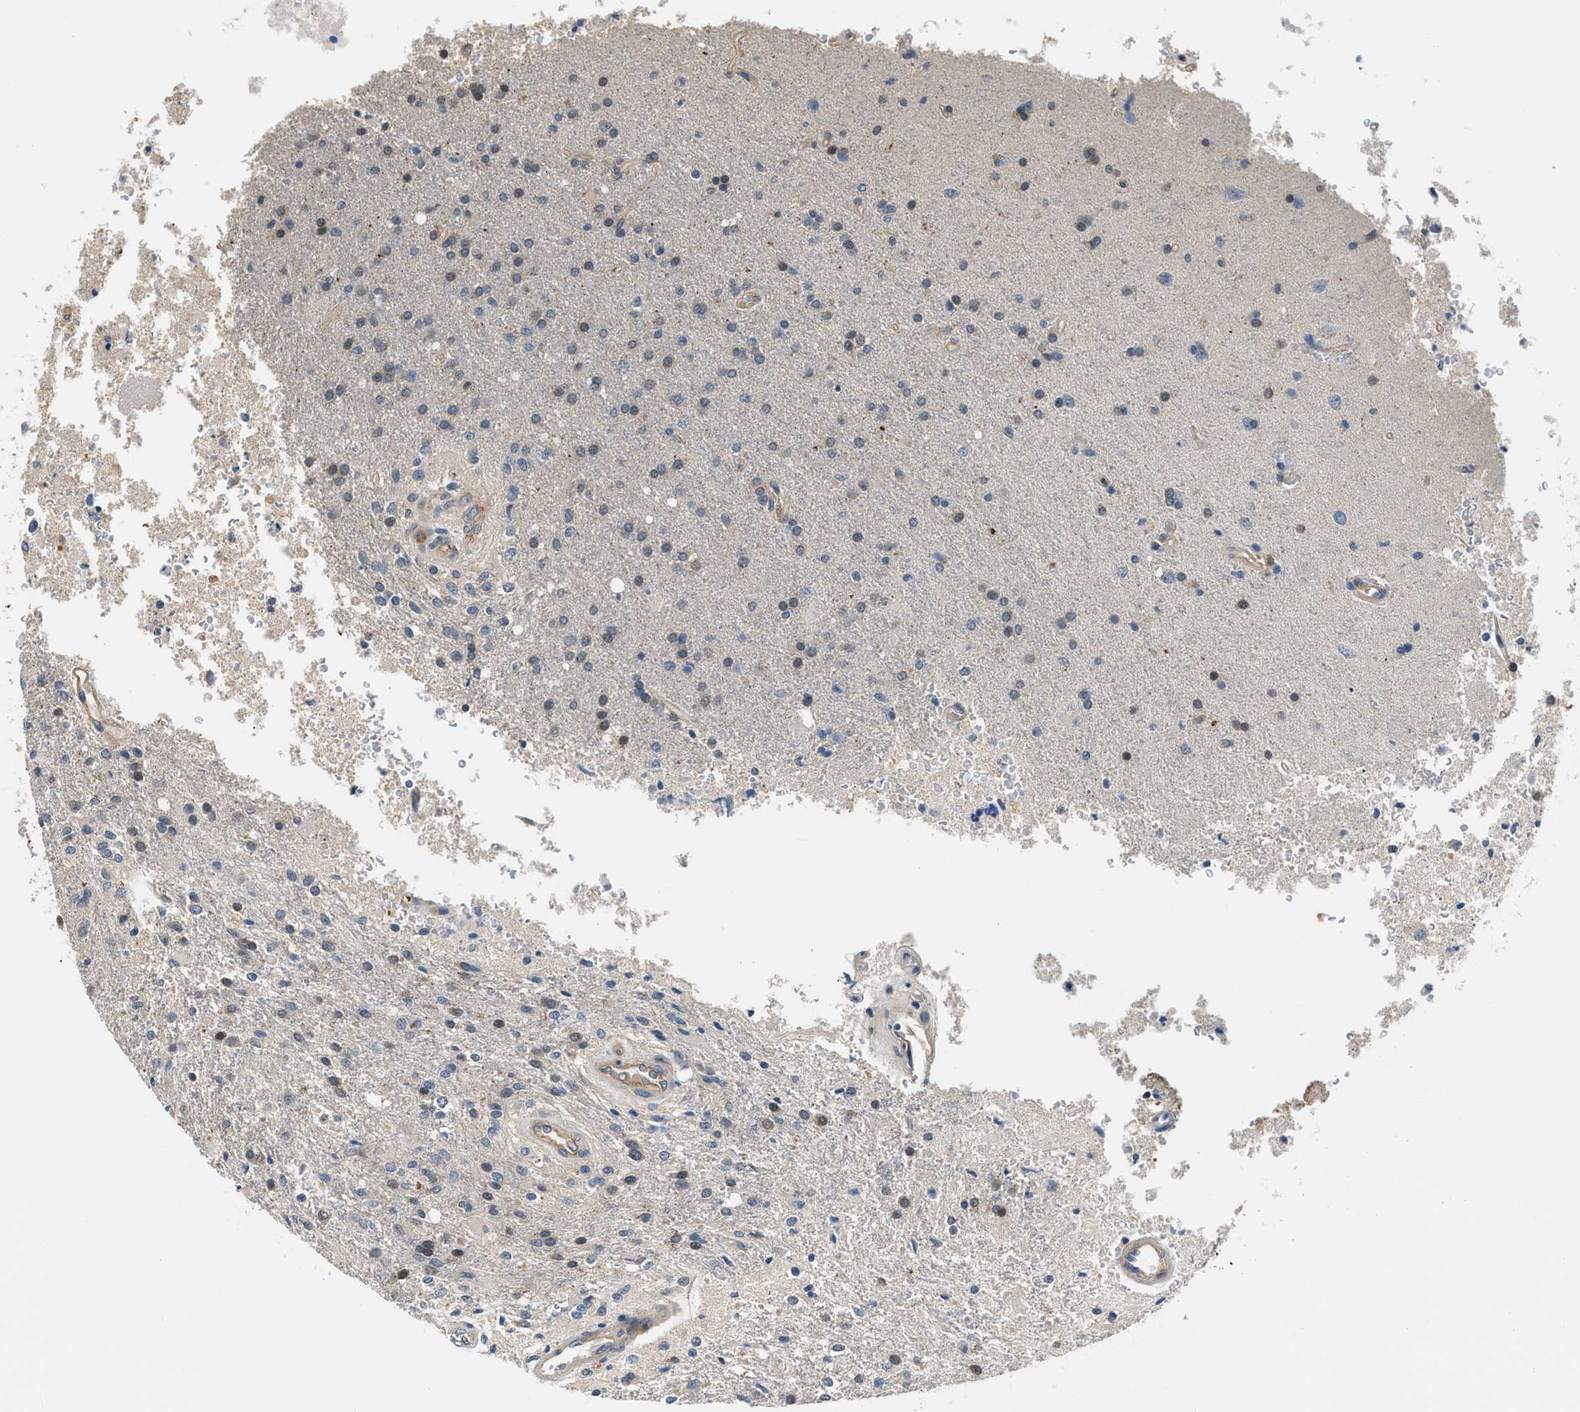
{"staining": {"intensity": "weak", "quantity": "<25%", "location": "cytoplasmic/membranous"}, "tissue": "glioma", "cell_type": "Tumor cells", "image_type": "cancer", "snomed": [{"axis": "morphology", "description": "Normal tissue, NOS"}, {"axis": "morphology", "description": "Glioma, malignant, High grade"}, {"axis": "topography", "description": "Cerebral cortex"}], "caption": "There is no significant expression in tumor cells of glioma.", "gene": "CBLB", "patient": {"sex": "male", "age": 77}}